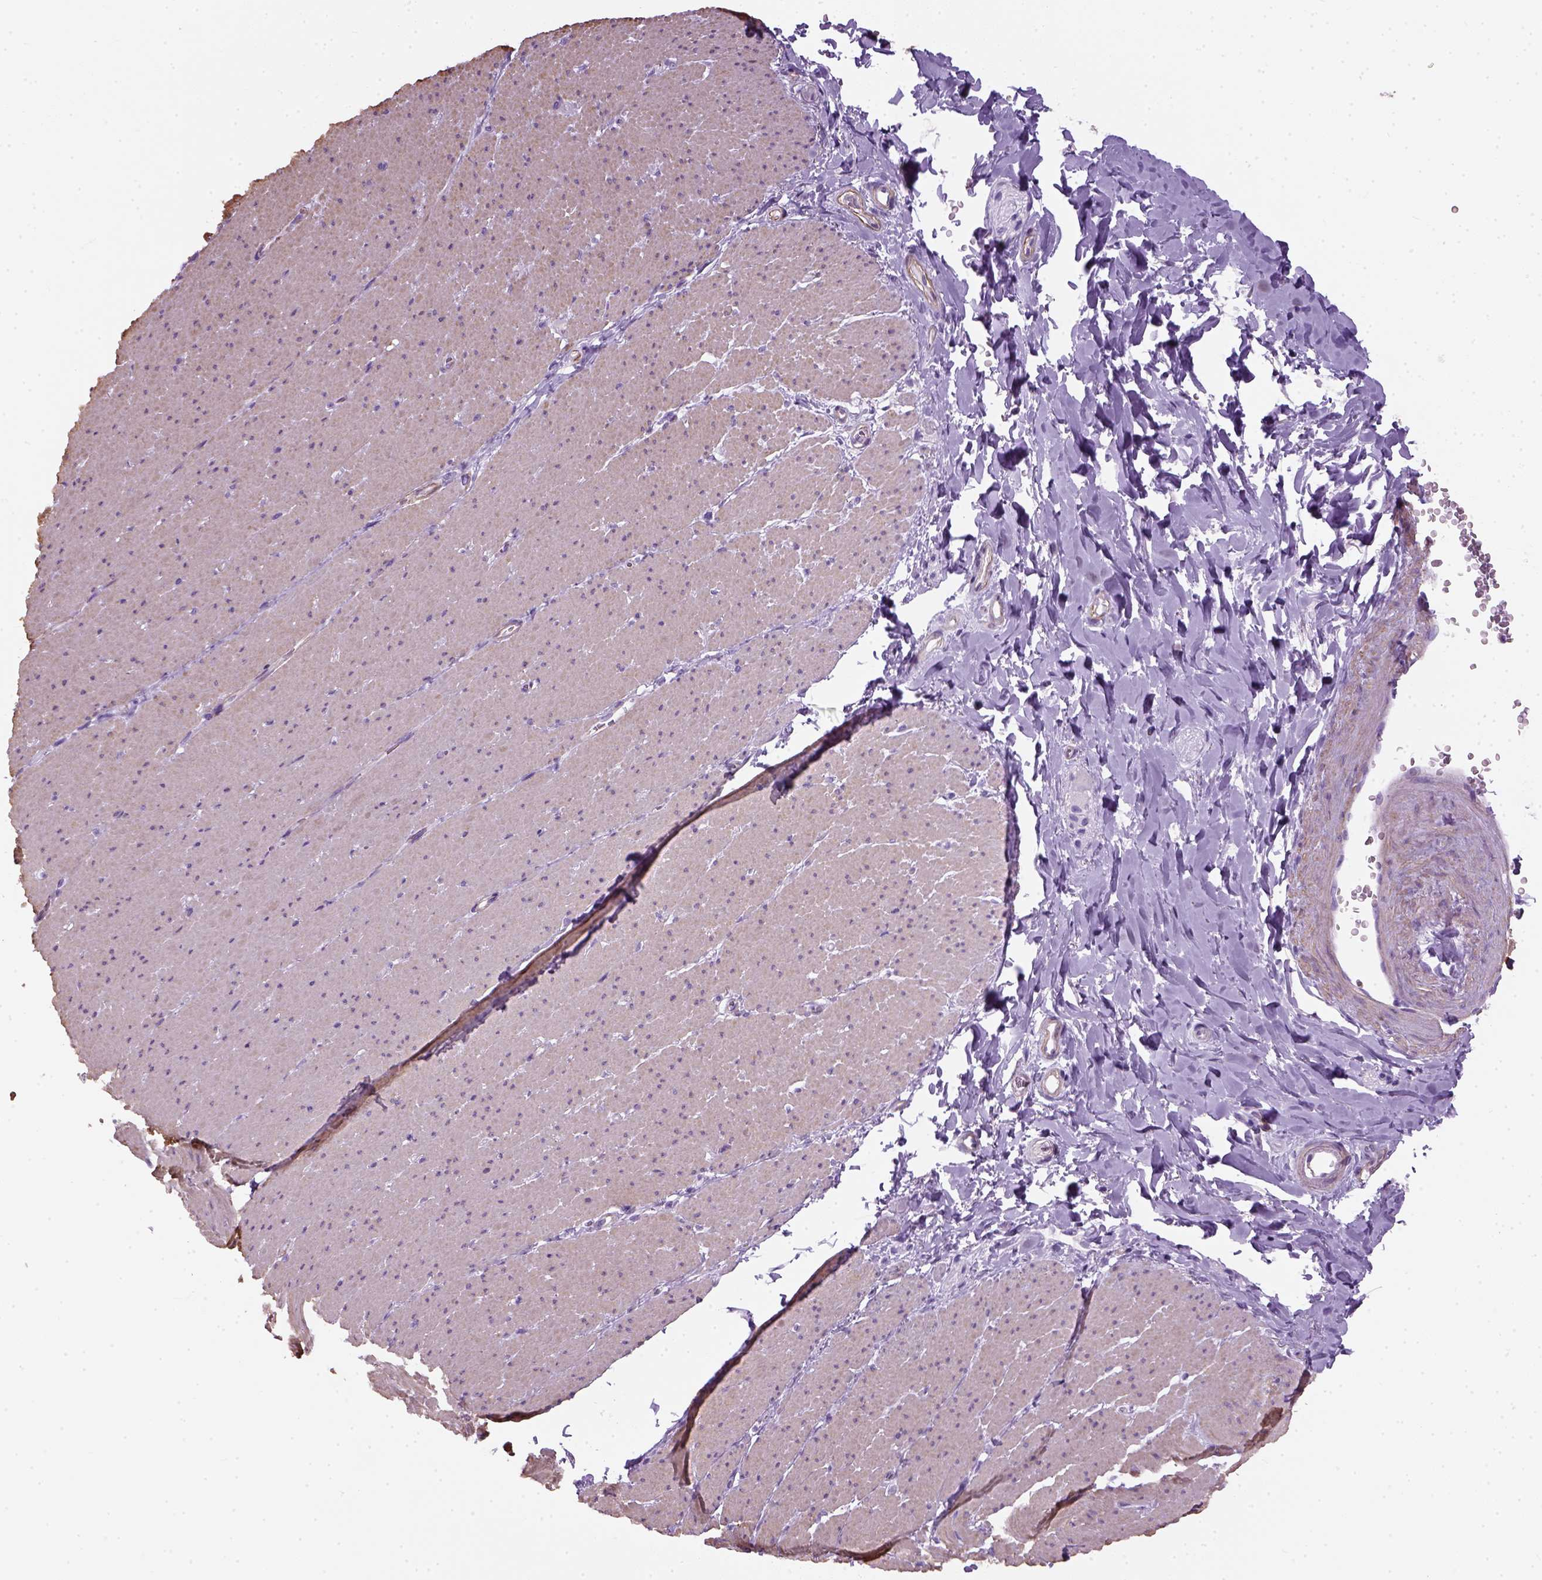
{"staining": {"intensity": "negative", "quantity": "none", "location": "none"}, "tissue": "smooth muscle", "cell_type": "Smooth muscle cells", "image_type": "normal", "snomed": [{"axis": "morphology", "description": "Normal tissue, NOS"}, {"axis": "topography", "description": "Smooth muscle"}, {"axis": "topography", "description": "Rectum"}], "caption": "IHC photomicrograph of normal smooth muscle: smooth muscle stained with DAB demonstrates no significant protein expression in smooth muscle cells. Nuclei are stained in blue.", "gene": "FAM161A", "patient": {"sex": "male", "age": 53}}